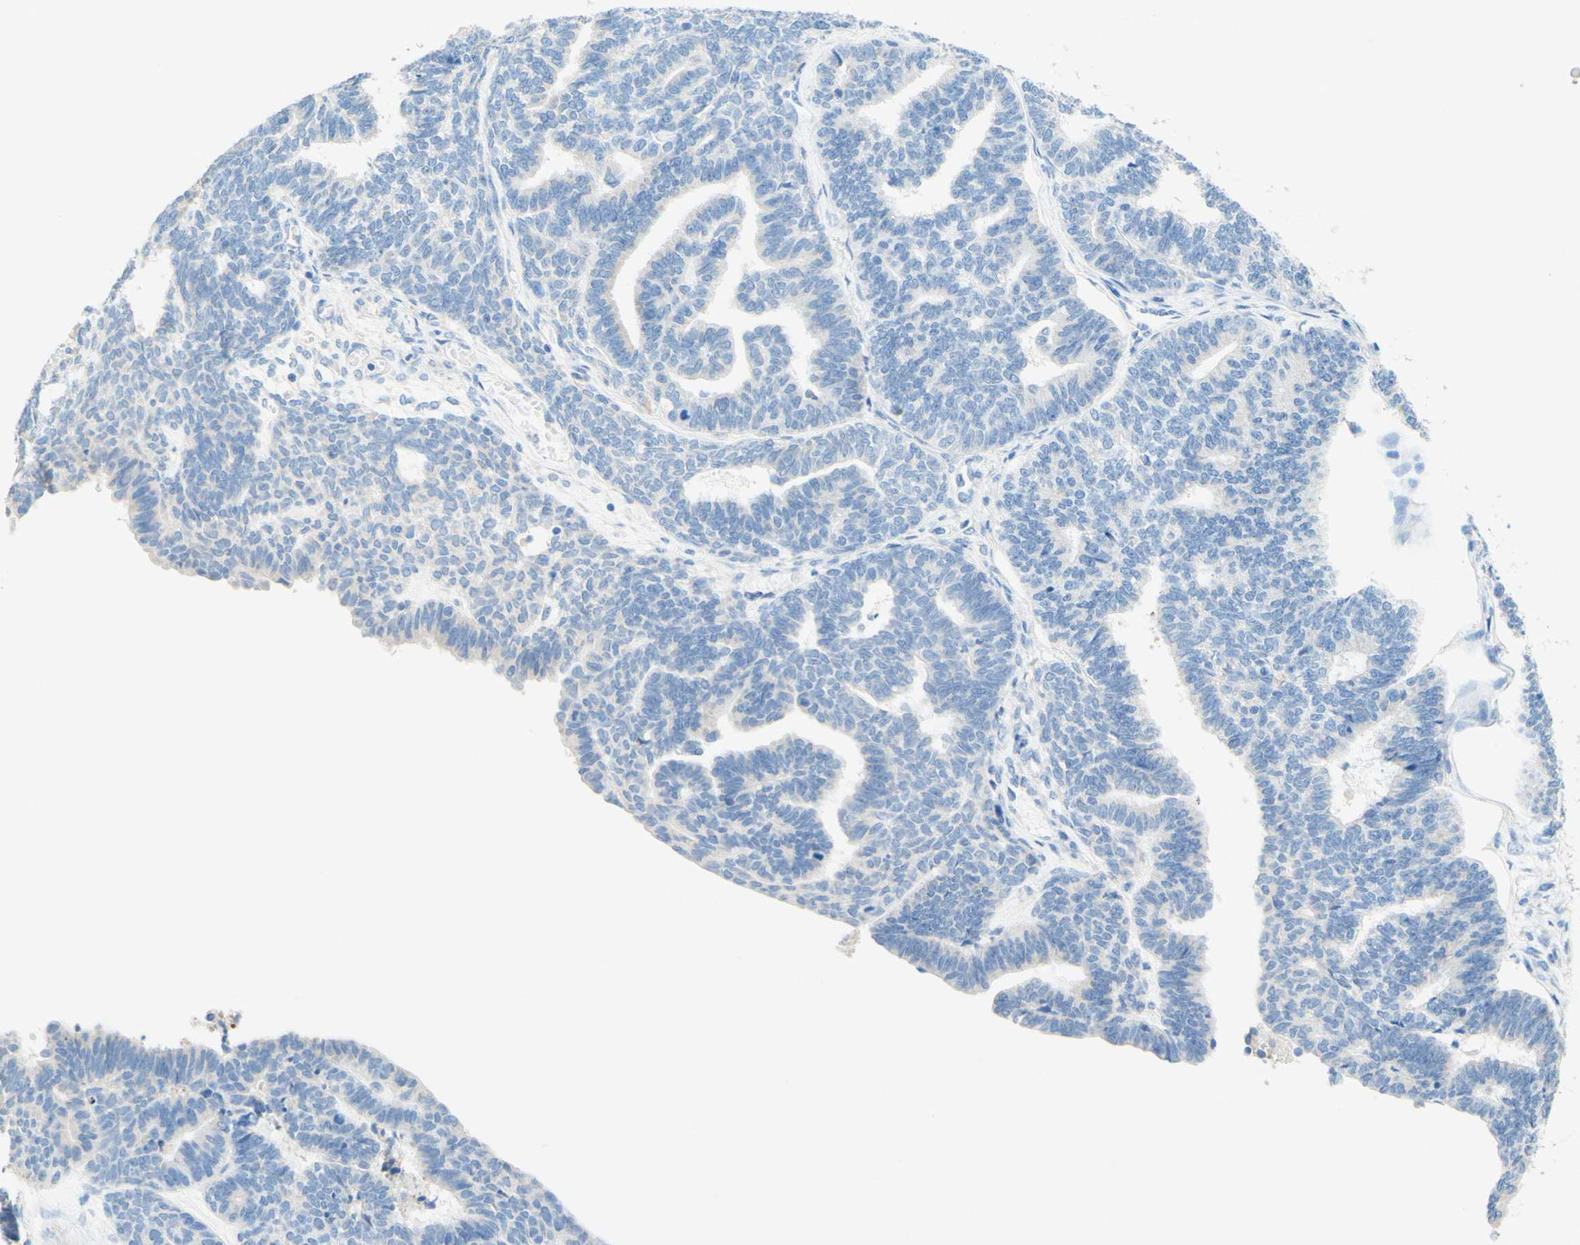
{"staining": {"intensity": "negative", "quantity": "none", "location": "none"}, "tissue": "endometrial cancer", "cell_type": "Tumor cells", "image_type": "cancer", "snomed": [{"axis": "morphology", "description": "Adenocarcinoma, NOS"}, {"axis": "topography", "description": "Endometrium"}], "caption": "High magnification brightfield microscopy of endometrial cancer (adenocarcinoma) stained with DAB (3,3'-diaminobenzidine) (brown) and counterstained with hematoxylin (blue): tumor cells show no significant expression. The staining was performed using DAB (3,3'-diaminobenzidine) to visualize the protein expression in brown, while the nuclei were stained in blue with hematoxylin (Magnification: 20x).", "gene": "SLC46A1", "patient": {"sex": "female", "age": 70}}